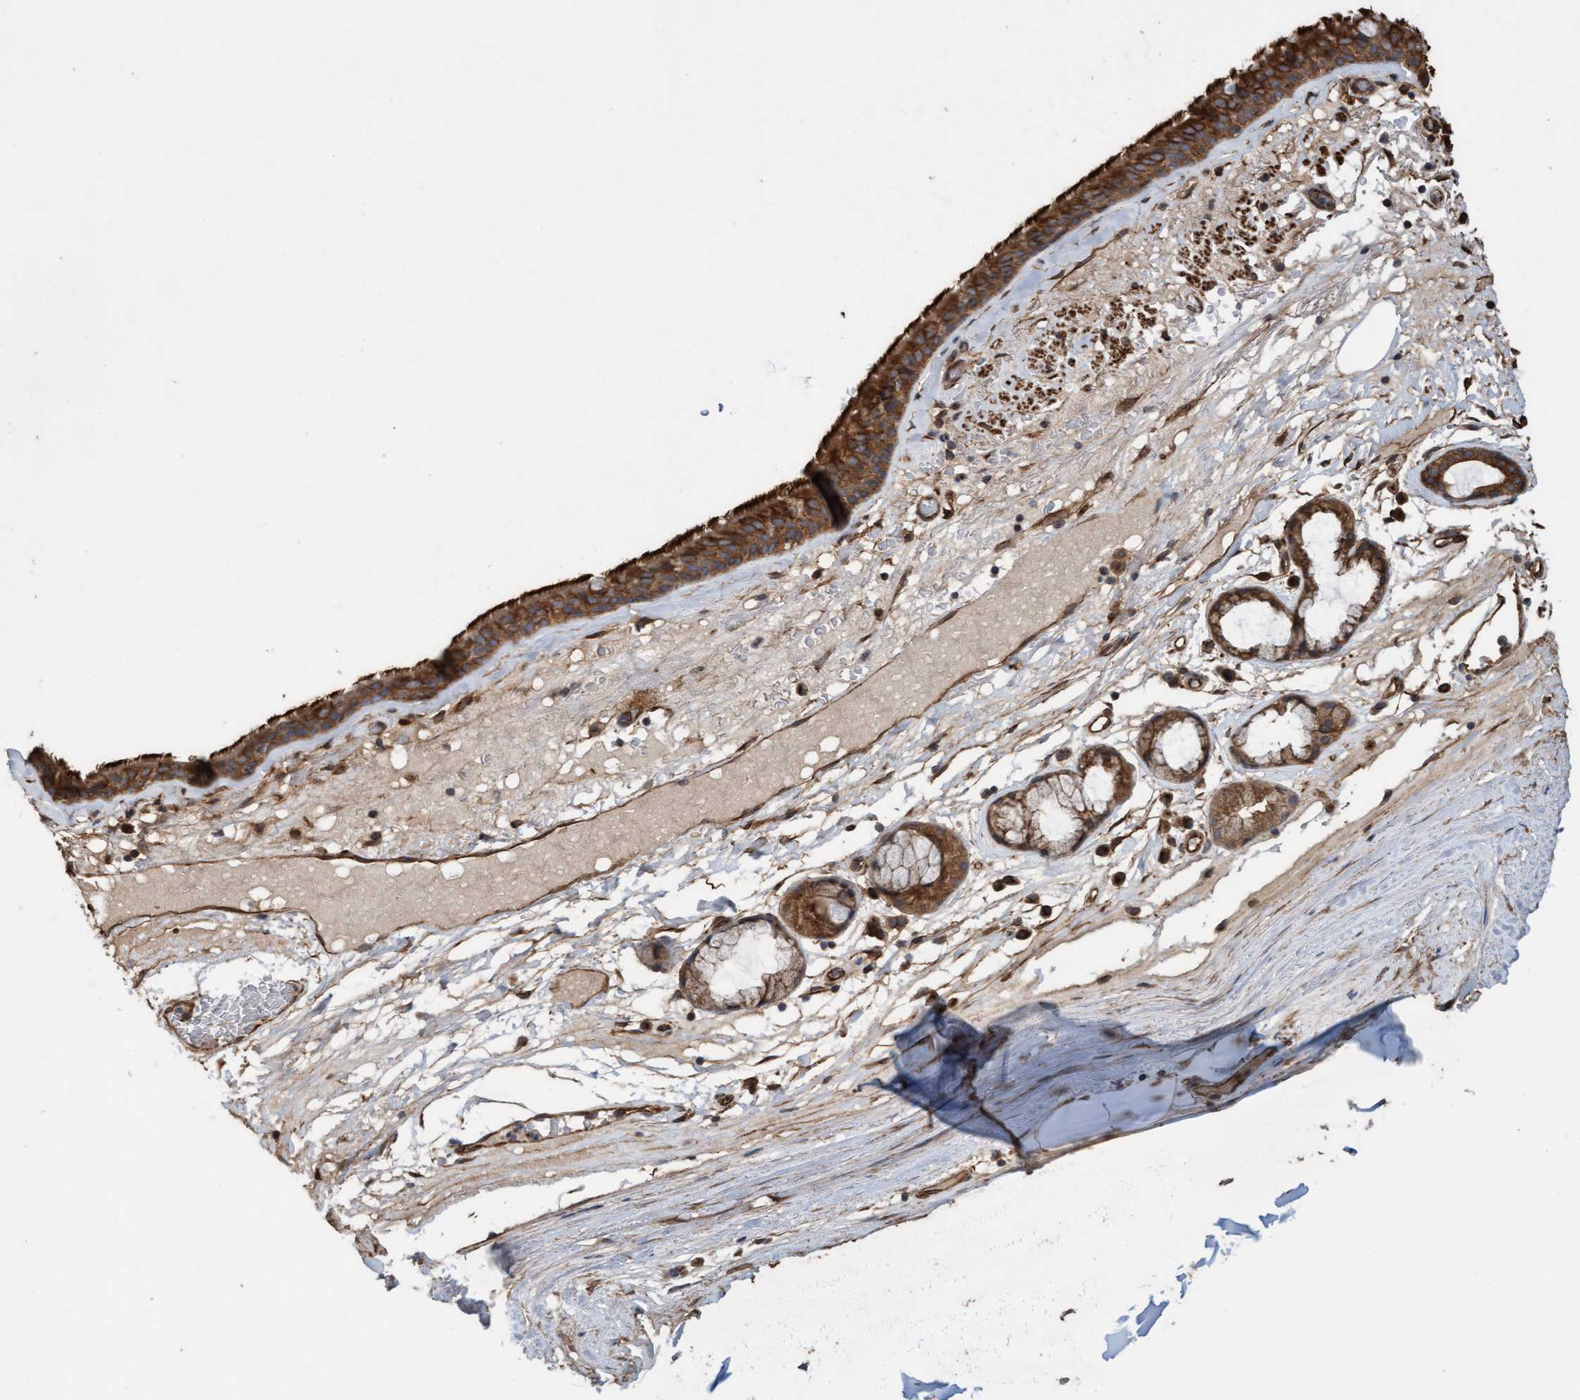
{"staining": {"intensity": "strong", "quantity": ">75%", "location": "cytoplasmic/membranous"}, "tissue": "bronchus", "cell_type": "Respiratory epithelial cells", "image_type": "normal", "snomed": [{"axis": "morphology", "description": "Normal tissue, NOS"}, {"axis": "topography", "description": "Cartilage tissue"}], "caption": "Bronchus was stained to show a protein in brown. There is high levels of strong cytoplasmic/membranous positivity in approximately >75% of respiratory epithelial cells.", "gene": "CDC42EP4", "patient": {"sex": "female", "age": 63}}